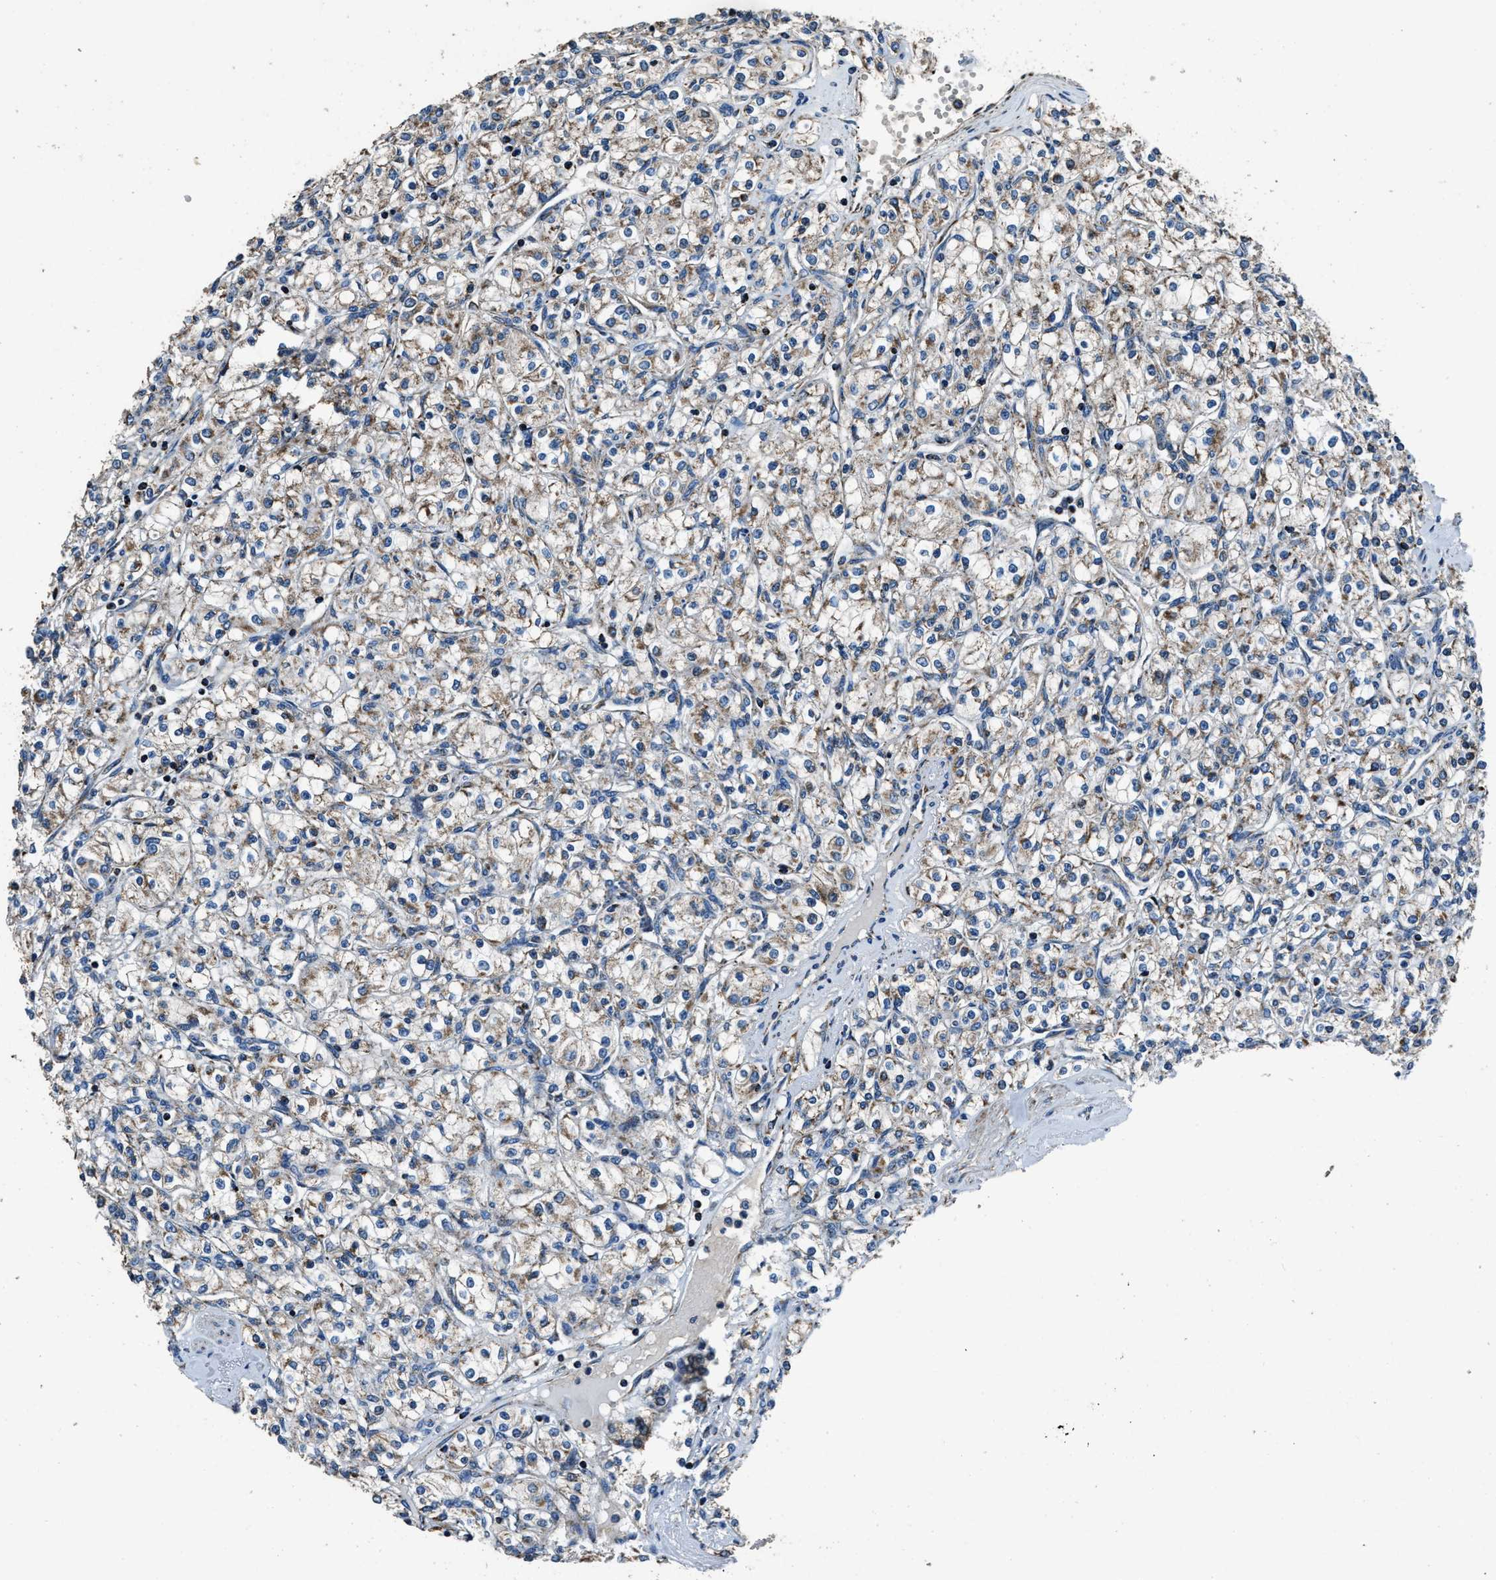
{"staining": {"intensity": "weak", "quantity": ">75%", "location": "cytoplasmic/membranous"}, "tissue": "renal cancer", "cell_type": "Tumor cells", "image_type": "cancer", "snomed": [{"axis": "morphology", "description": "Adenocarcinoma, NOS"}, {"axis": "topography", "description": "Kidney"}], "caption": "A high-resolution micrograph shows immunohistochemistry (IHC) staining of renal cancer, which demonstrates weak cytoplasmic/membranous staining in approximately >75% of tumor cells. The protein of interest is shown in brown color, while the nuclei are stained blue.", "gene": "OGDH", "patient": {"sex": "male", "age": 77}}